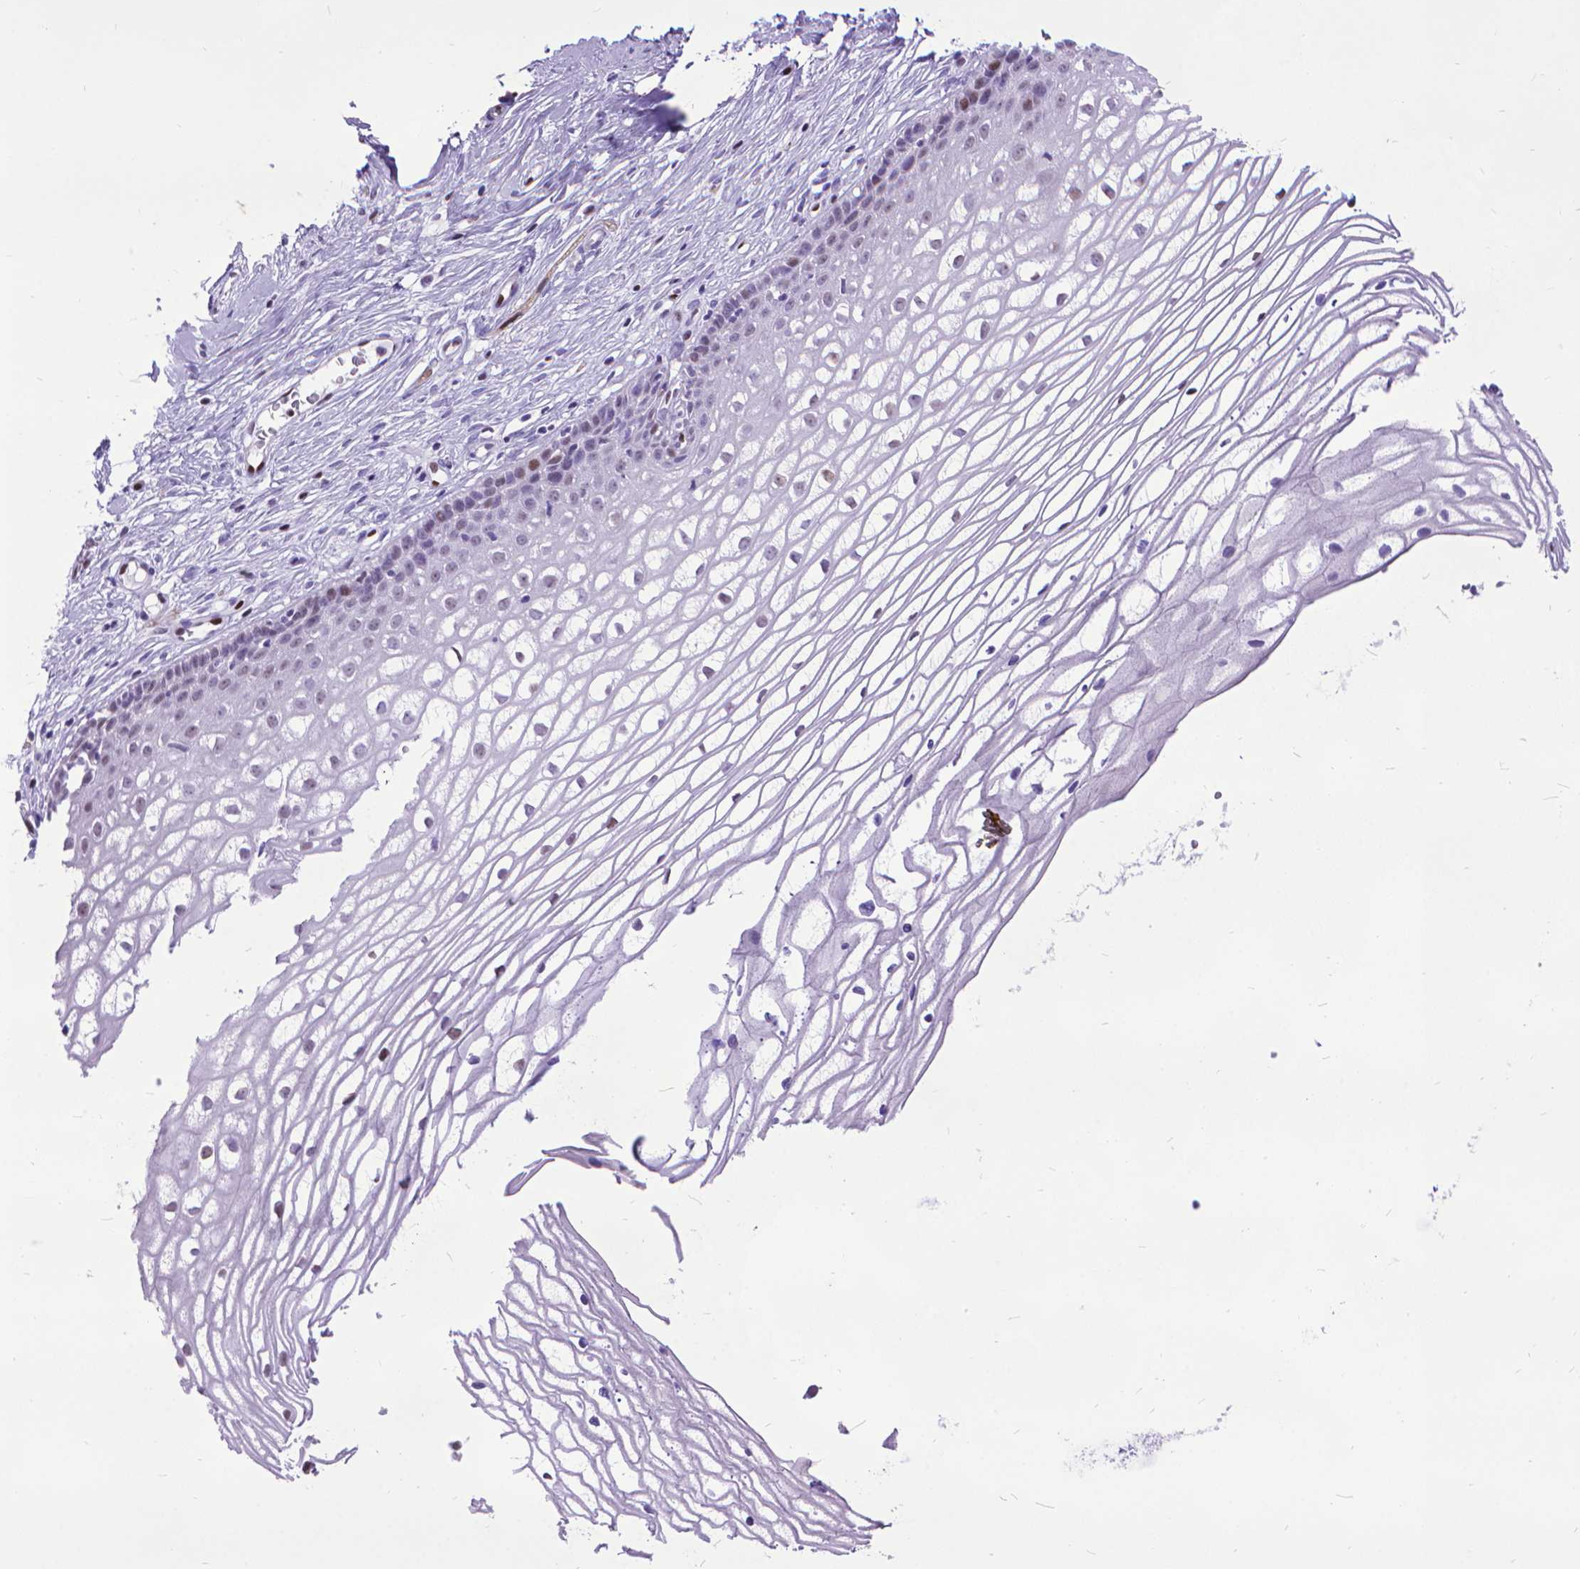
{"staining": {"intensity": "strong", "quantity": ">75%", "location": "nuclear"}, "tissue": "cervix", "cell_type": "Glandular cells", "image_type": "normal", "snomed": [{"axis": "morphology", "description": "Normal tissue, NOS"}, {"axis": "topography", "description": "Cervix"}], "caption": "Cervix stained for a protein demonstrates strong nuclear positivity in glandular cells. (DAB (3,3'-diaminobenzidine) IHC with brightfield microscopy, high magnification).", "gene": "POLE4", "patient": {"sex": "female", "age": 40}}